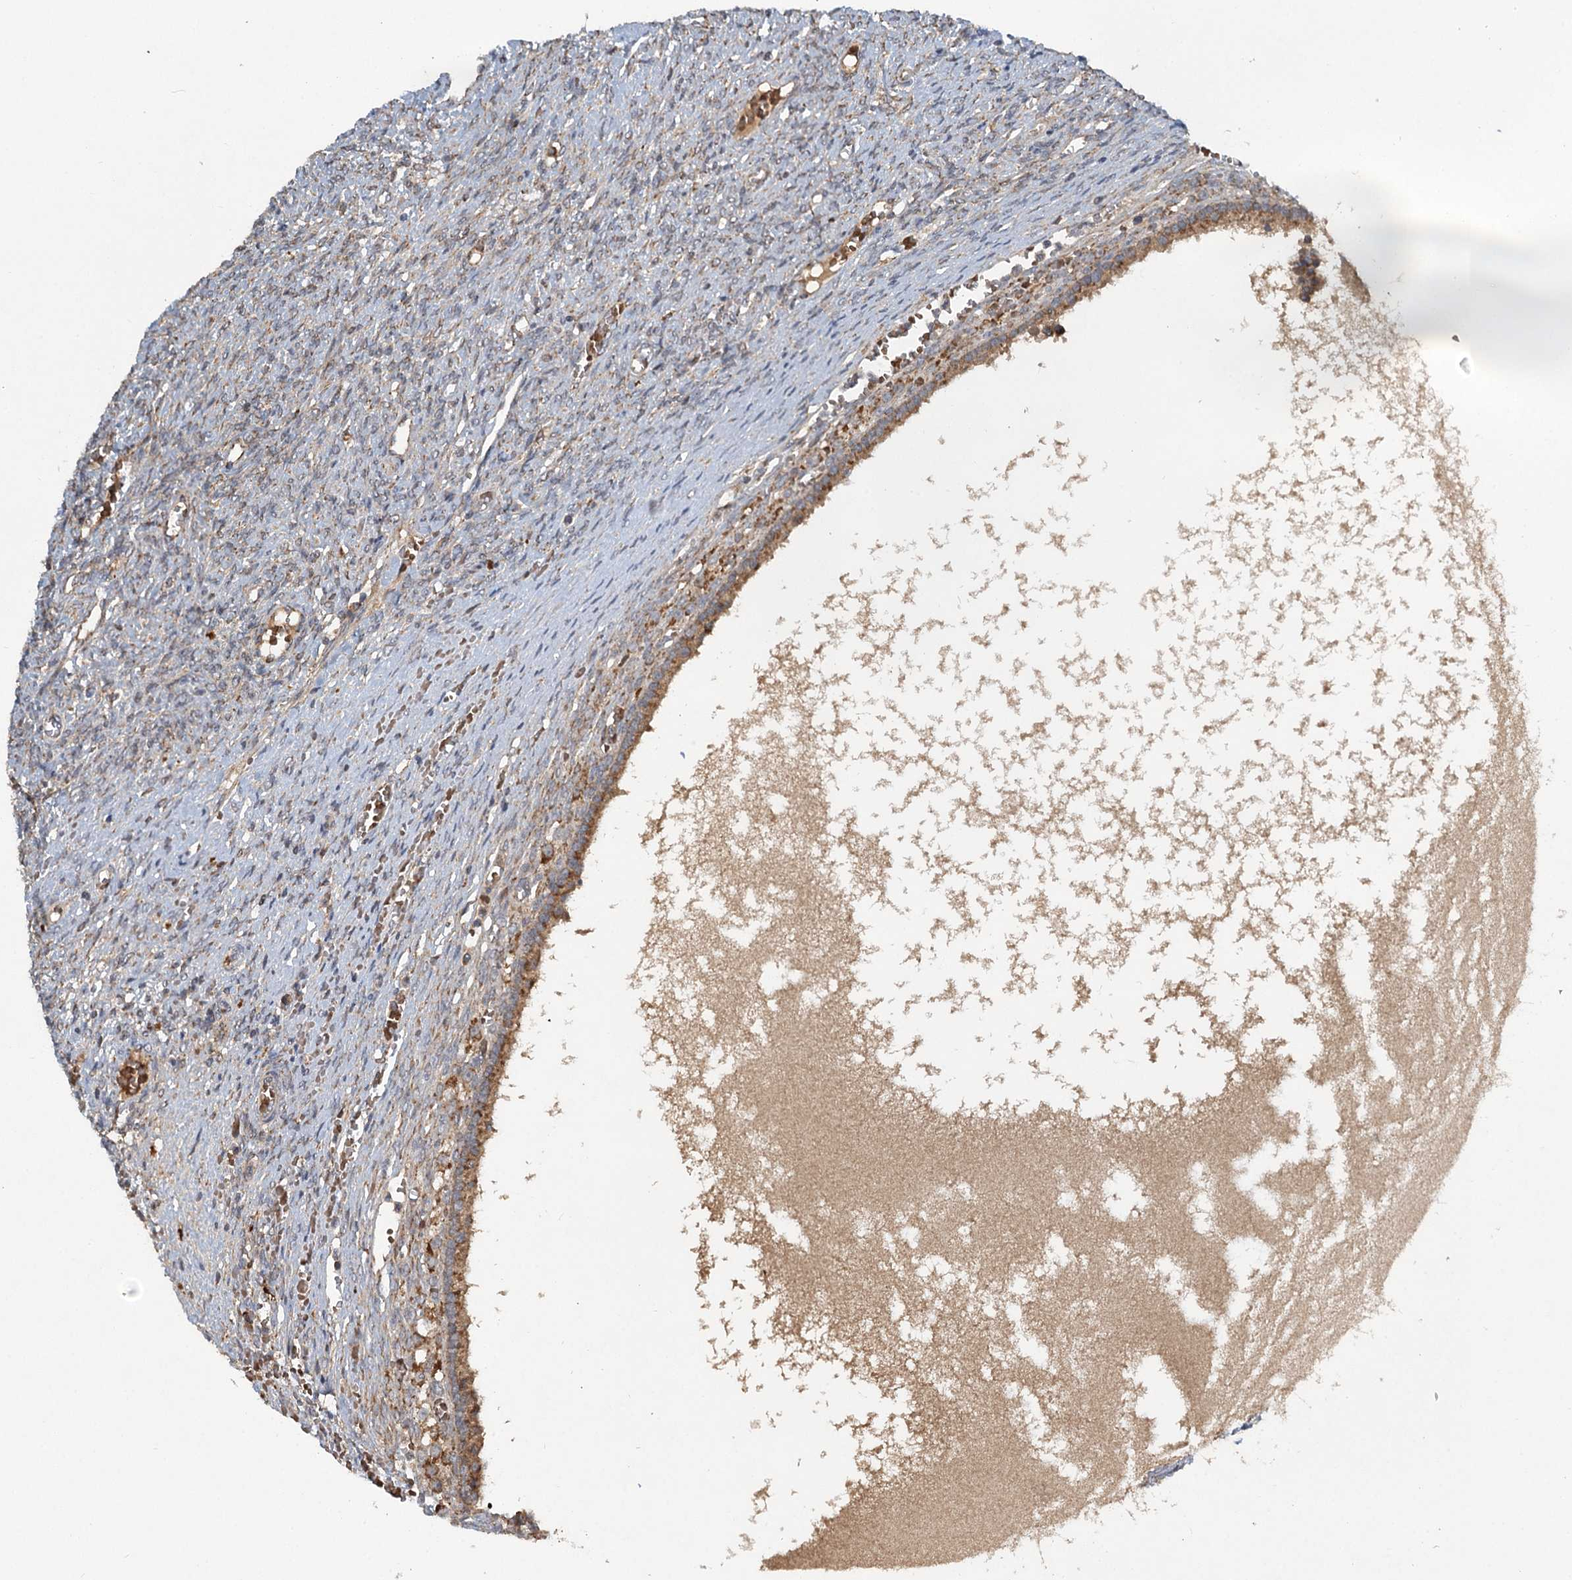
{"staining": {"intensity": "moderate", "quantity": ">75%", "location": "cytoplasmic/membranous"}, "tissue": "ovary", "cell_type": "Follicle cells", "image_type": "normal", "snomed": [{"axis": "morphology", "description": "Normal tissue, NOS"}, {"axis": "topography", "description": "Ovary"}], "caption": "Immunohistochemistry (IHC) (DAB) staining of benign human ovary reveals moderate cytoplasmic/membranous protein positivity in approximately >75% of follicle cells. (DAB (3,3'-diaminobenzidine) IHC with brightfield microscopy, high magnification).", "gene": "PYROXD2", "patient": {"sex": "female", "age": 41}}